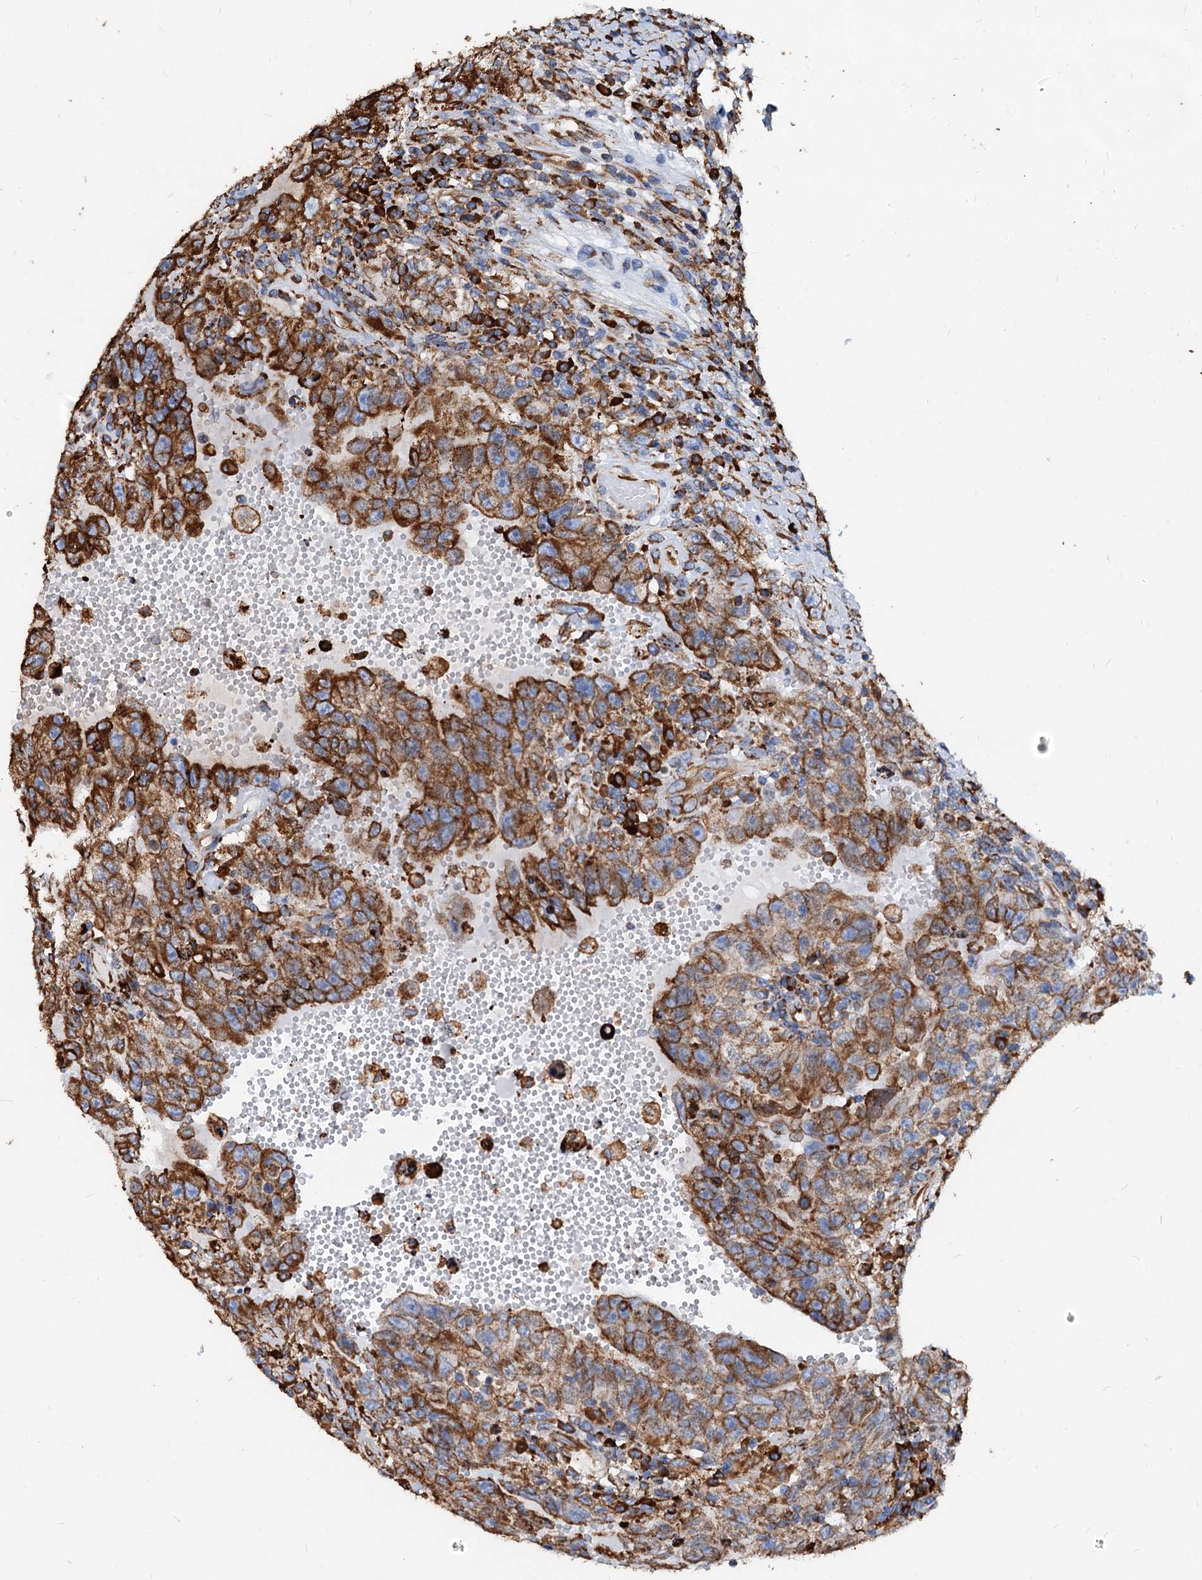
{"staining": {"intensity": "strong", "quantity": ">75%", "location": "cytoplasmic/membranous"}, "tissue": "testis cancer", "cell_type": "Tumor cells", "image_type": "cancer", "snomed": [{"axis": "morphology", "description": "Carcinoma, Embryonal, NOS"}, {"axis": "topography", "description": "Testis"}], "caption": "About >75% of tumor cells in embryonal carcinoma (testis) show strong cytoplasmic/membranous protein positivity as visualized by brown immunohistochemical staining.", "gene": "HSPA5", "patient": {"sex": "male", "age": 26}}